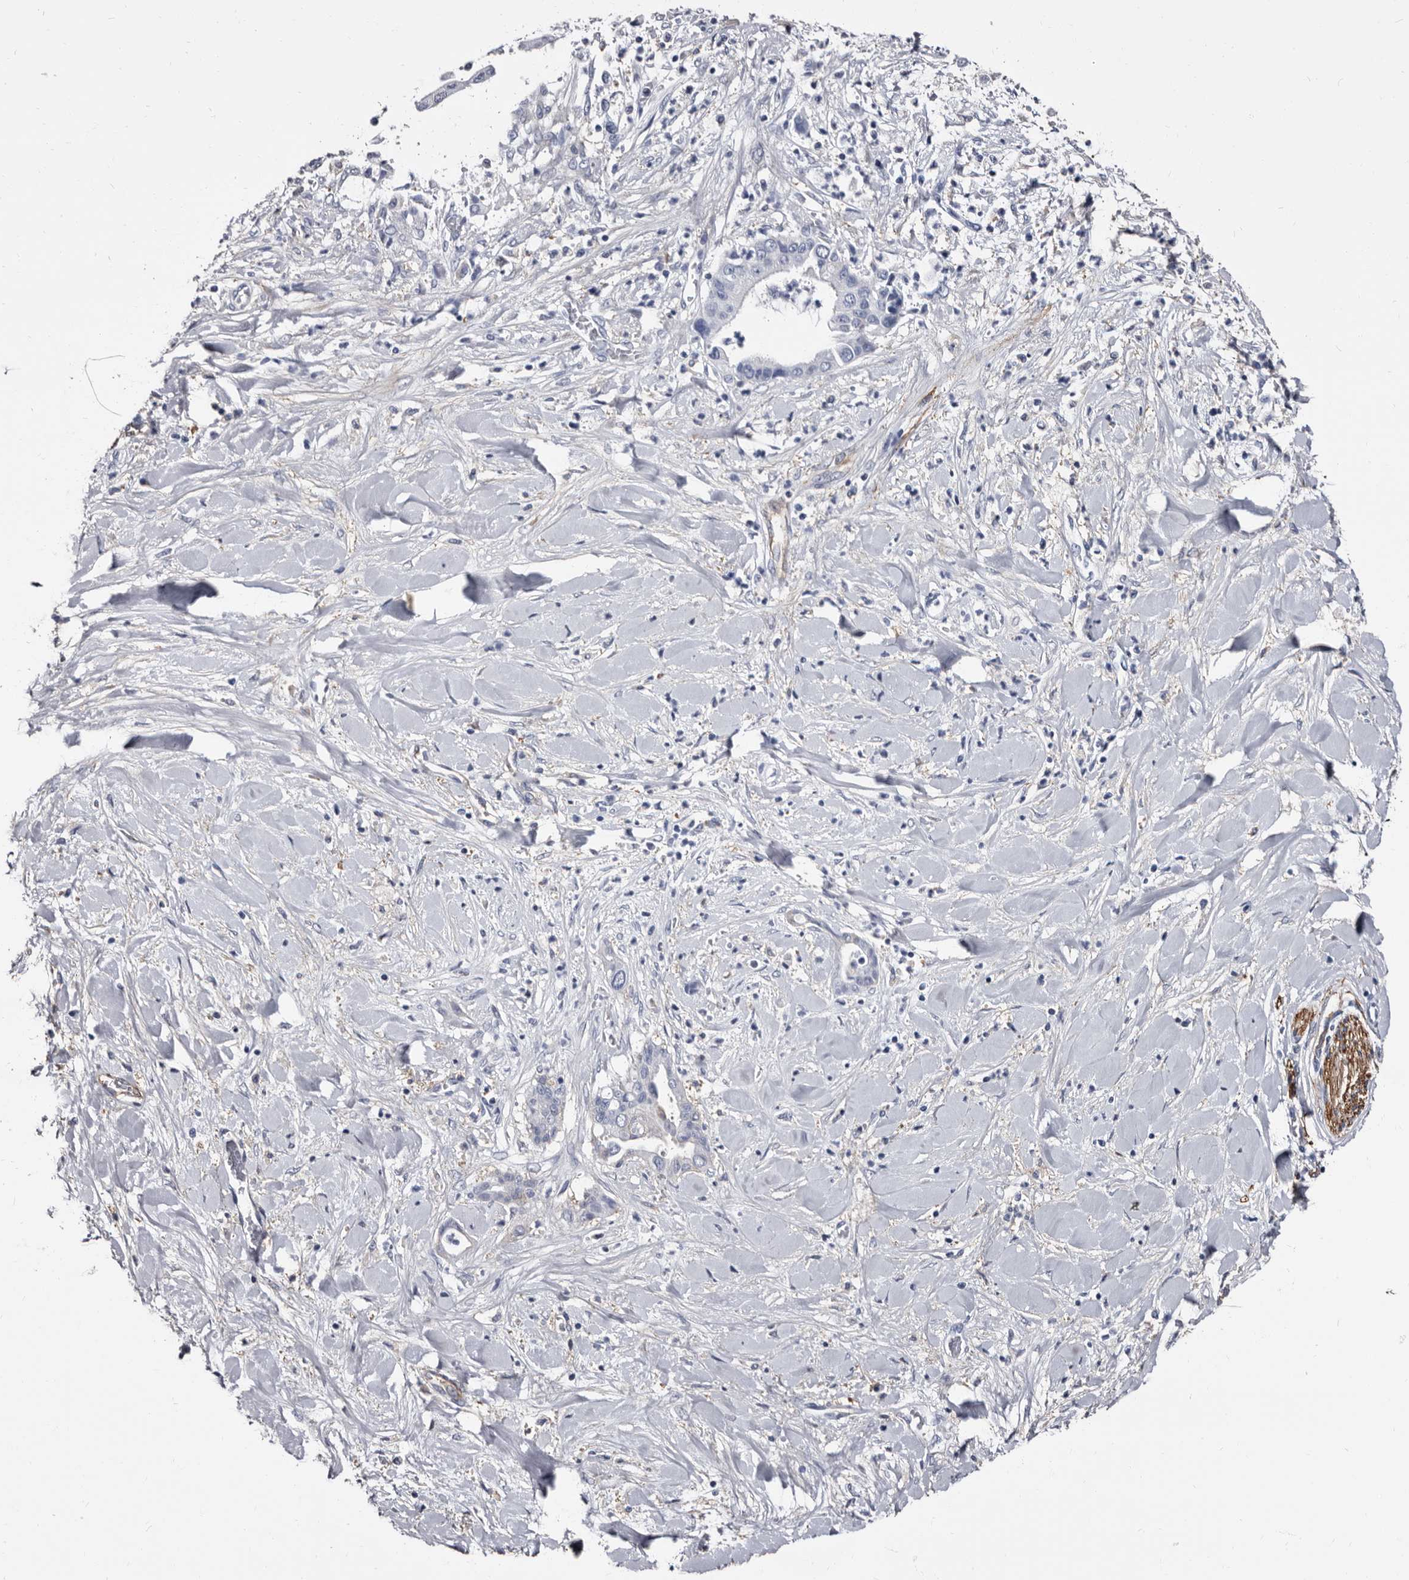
{"staining": {"intensity": "negative", "quantity": "none", "location": "none"}, "tissue": "liver cancer", "cell_type": "Tumor cells", "image_type": "cancer", "snomed": [{"axis": "morphology", "description": "Cholangiocarcinoma"}, {"axis": "topography", "description": "Liver"}], "caption": "Human cholangiocarcinoma (liver) stained for a protein using IHC reveals no staining in tumor cells.", "gene": "EPB41L3", "patient": {"sex": "female", "age": 54}}